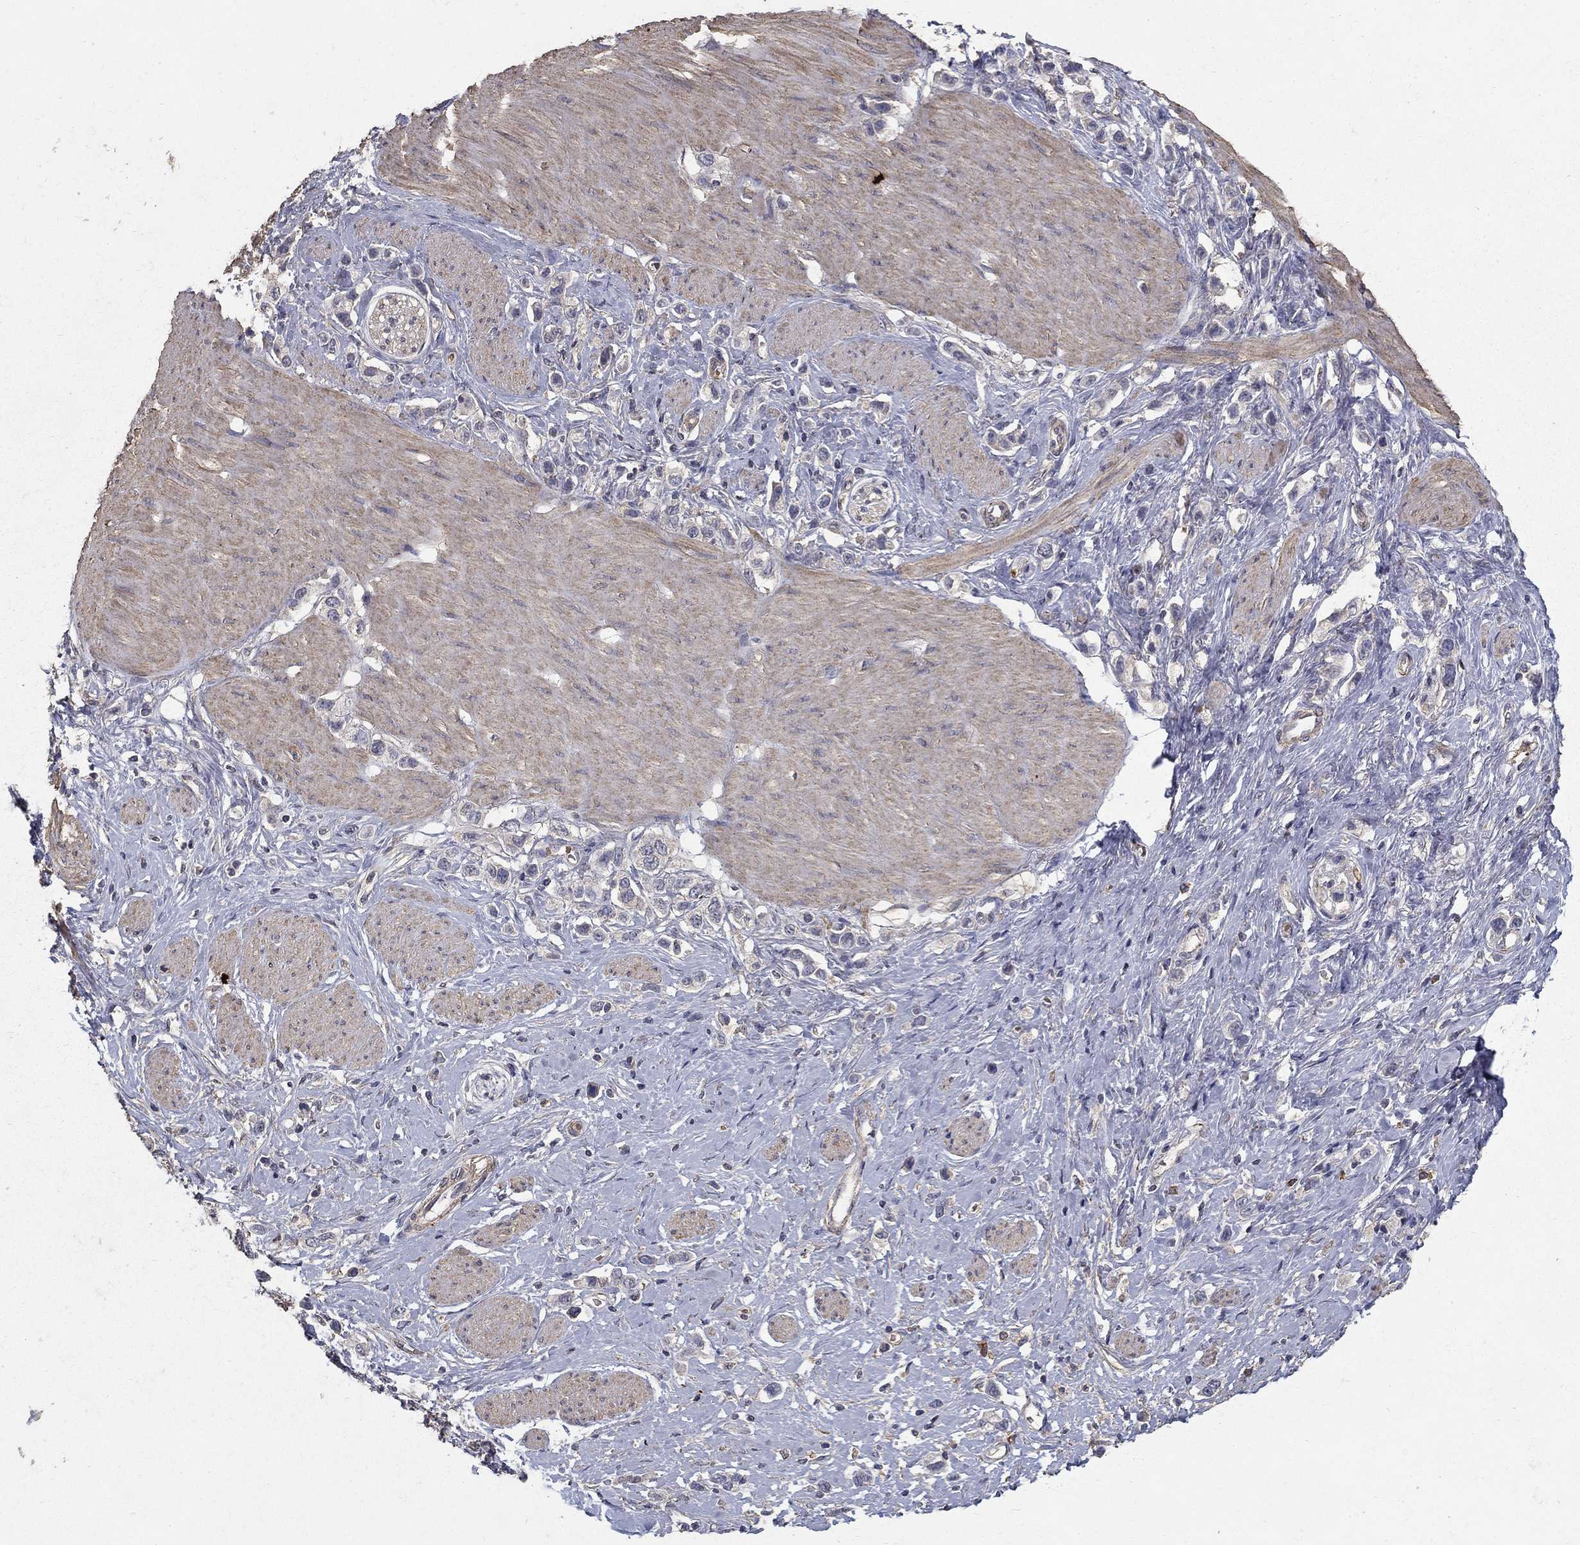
{"staining": {"intensity": "negative", "quantity": "none", "location": "none"}, "tissue": "stomach cancer", "cell_type": "Tumor cells", "image_type": "cancer", "snomed": [{"axis": "morphology", "description": "Normal tissue, NOS"}, {"axis": "morphology", "description": "Adenocarcinoma, NOS"}, {"axis": "morphology", "description": "Adenocarcinoma, High grade"}, {"axis": "topography", "description": "Stomach, upper"}, {"axis": "topography", "description": "Stomach"}], "caption": "Tumor cells show no significant protein expression in high-grade adenocarcinoma (stomach).", "gene": "MPP2", "patient": {"sex": "female", "age": 65}}